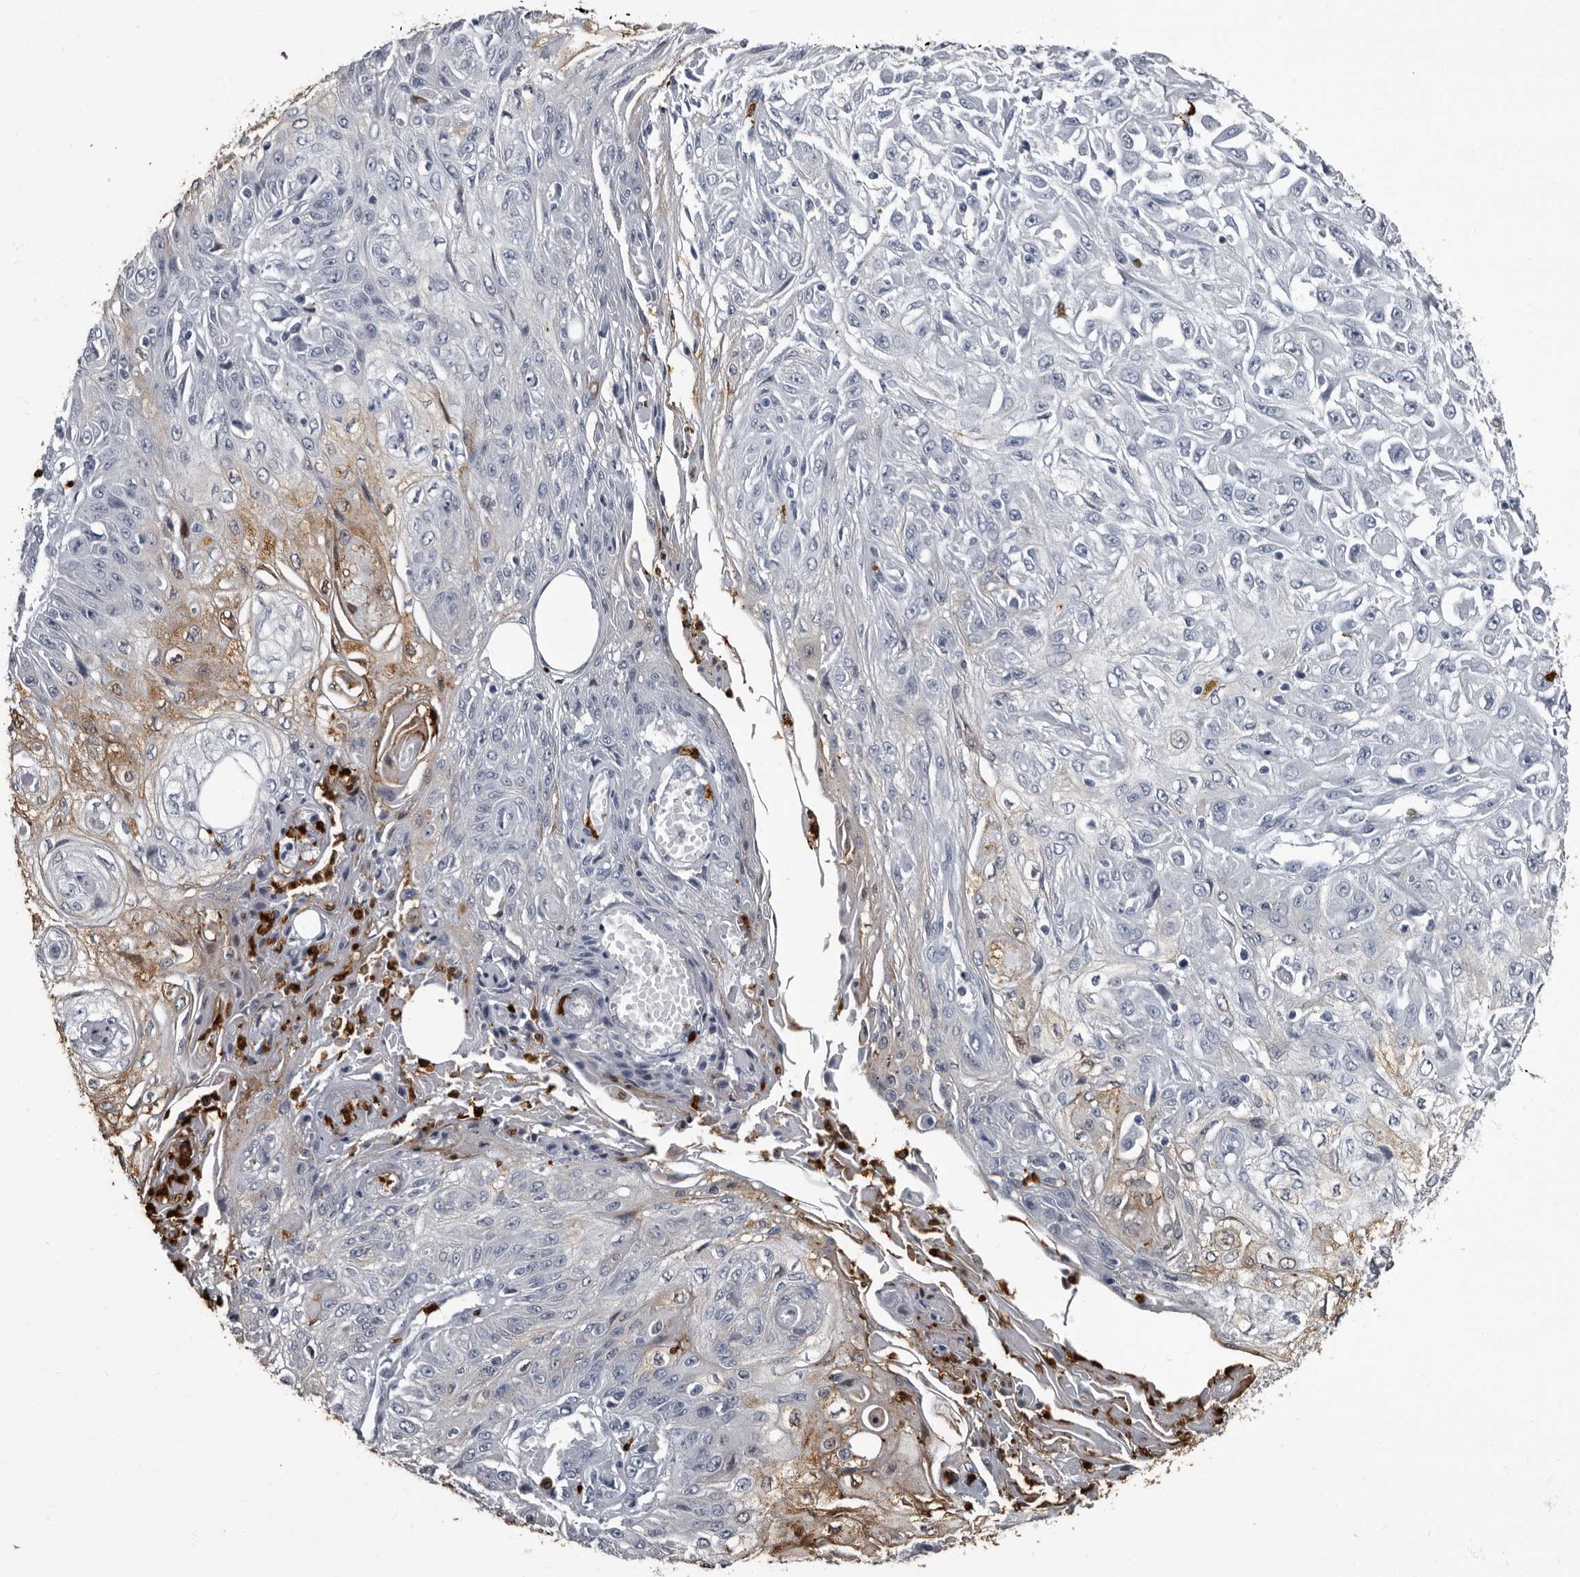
{"staining": {"intensity": "moderate", "quantity": "<25%", "location": "cytoplasmic/membranous"}, "tissue": "skin cancer", "cell_type": "Tumor cells", "image_type": "cancer", "snomed": [{"axis": "morphology", "description": "Squamous cell carcinoma, NOS"}, {"axis": "morphology", "description": "Squamous cell carcinoma, metastatic, NOS"}, {"axis": "topography", "description": "Skin"}, {"axis": "topography", "description": "Lymph node"}], "caption": "Immunohistochemistry histopathology image of neoplastic tissue: human skin cancer stained using immunohistochemistry (IHC) demonstrates low levels of moderate protein expression localized specifically in the cytoplasmic/membranous of tumor cells, appearing as a cytoplasmic/membranous brown color.", "gene": "TPD52L1", "patient": {"sex": "male", "age": 75}}